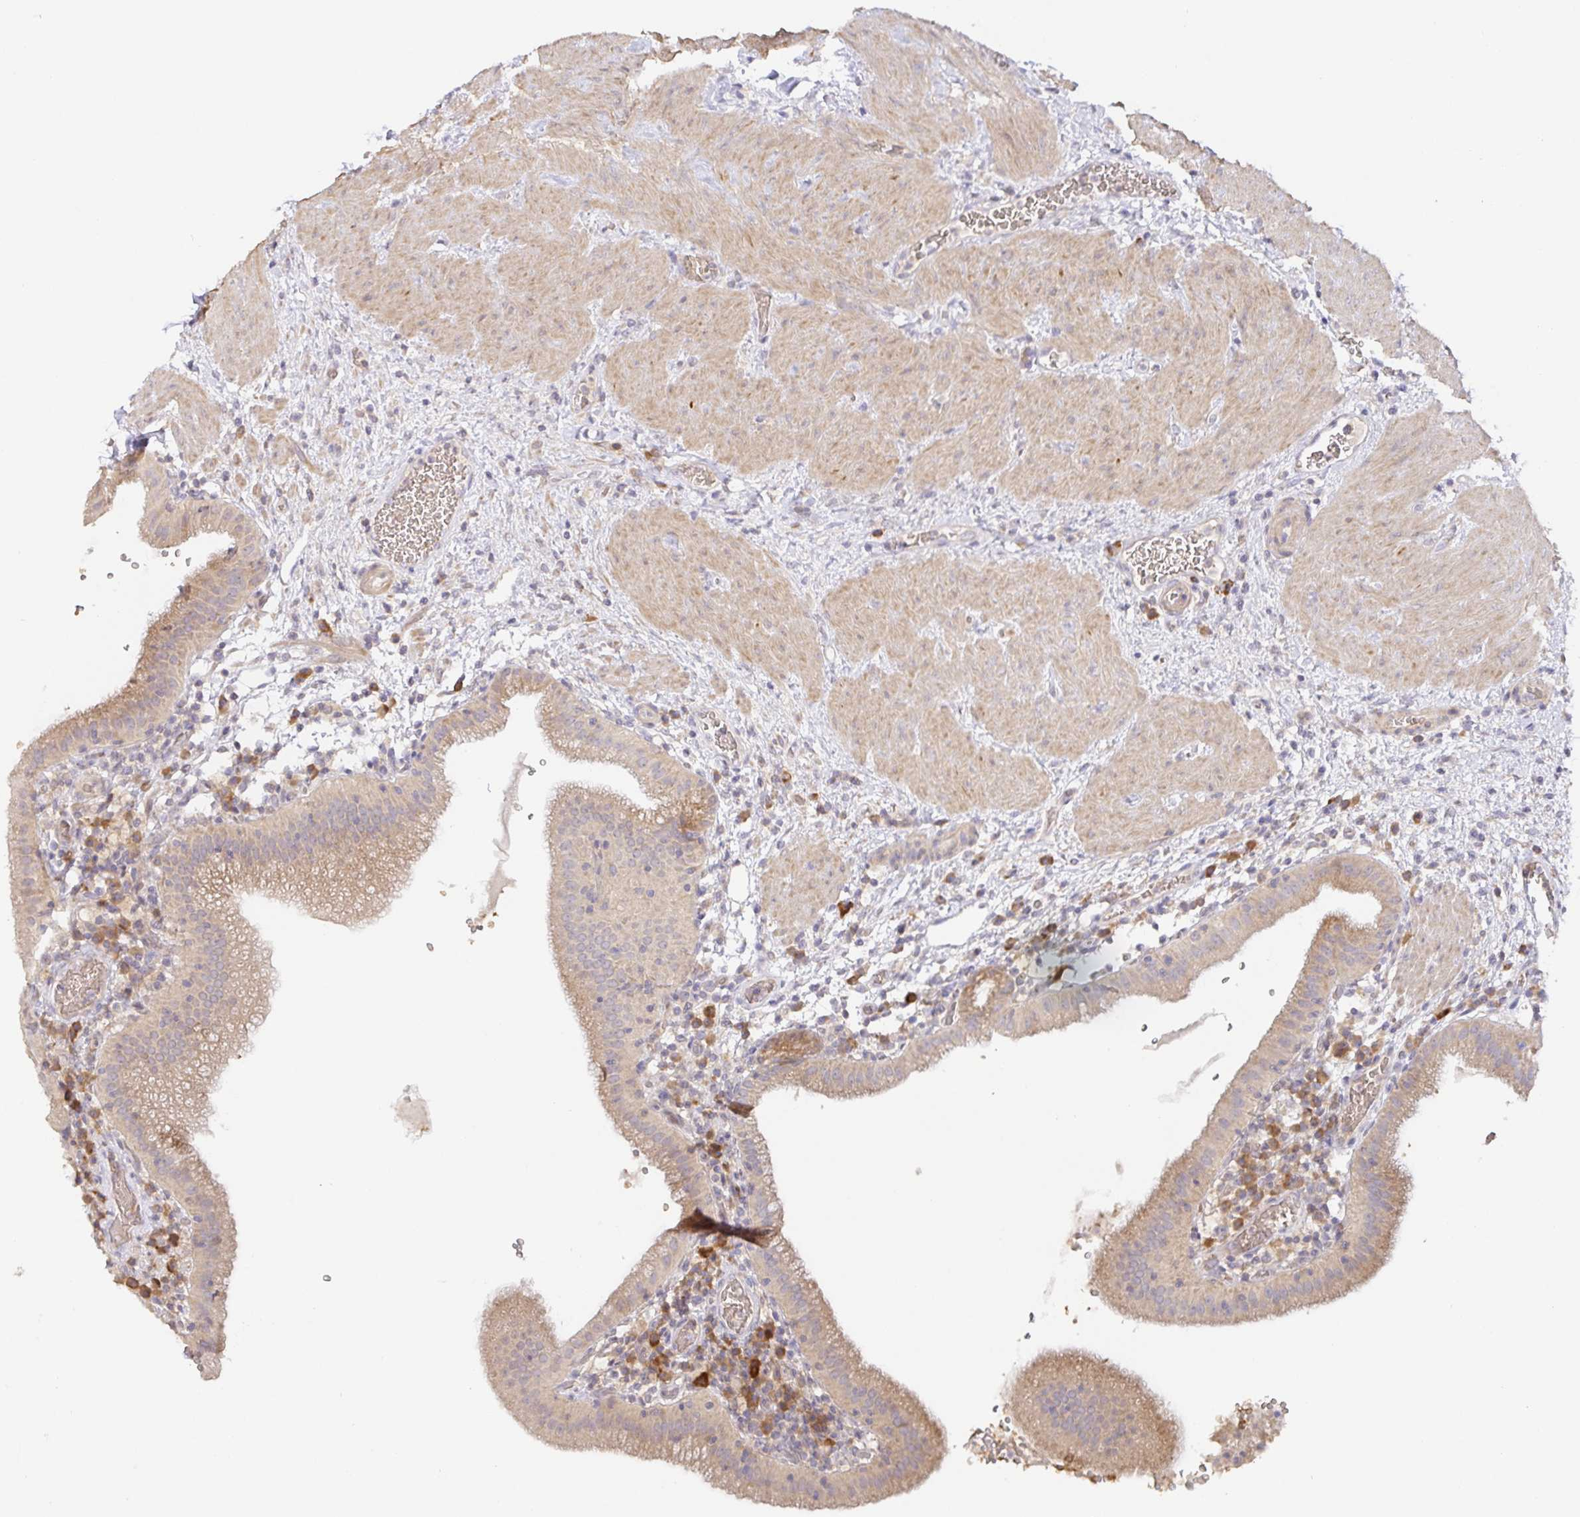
{"staining": {"intensity": "moderate", "quantity": ">75%", "location": "cytoplasmic/membranous"}, "tissue": "gallbladder", "cell_type": "Glandular cells", "image_type": "normal", "snomed": [{"axis": "morphology", "description": "Normal tissue, NOS"}, {"axis": "topography", "description": "Gallbladder"}], "caption": "Immunohistochemical staining of normal gallbladder shows medium levels of moderate cytoplasmic/membranous staining in approximately >75% of glandular cells.", "gene": "ZDHHC11B", "patient": {"sex": "male", "age": 26}}